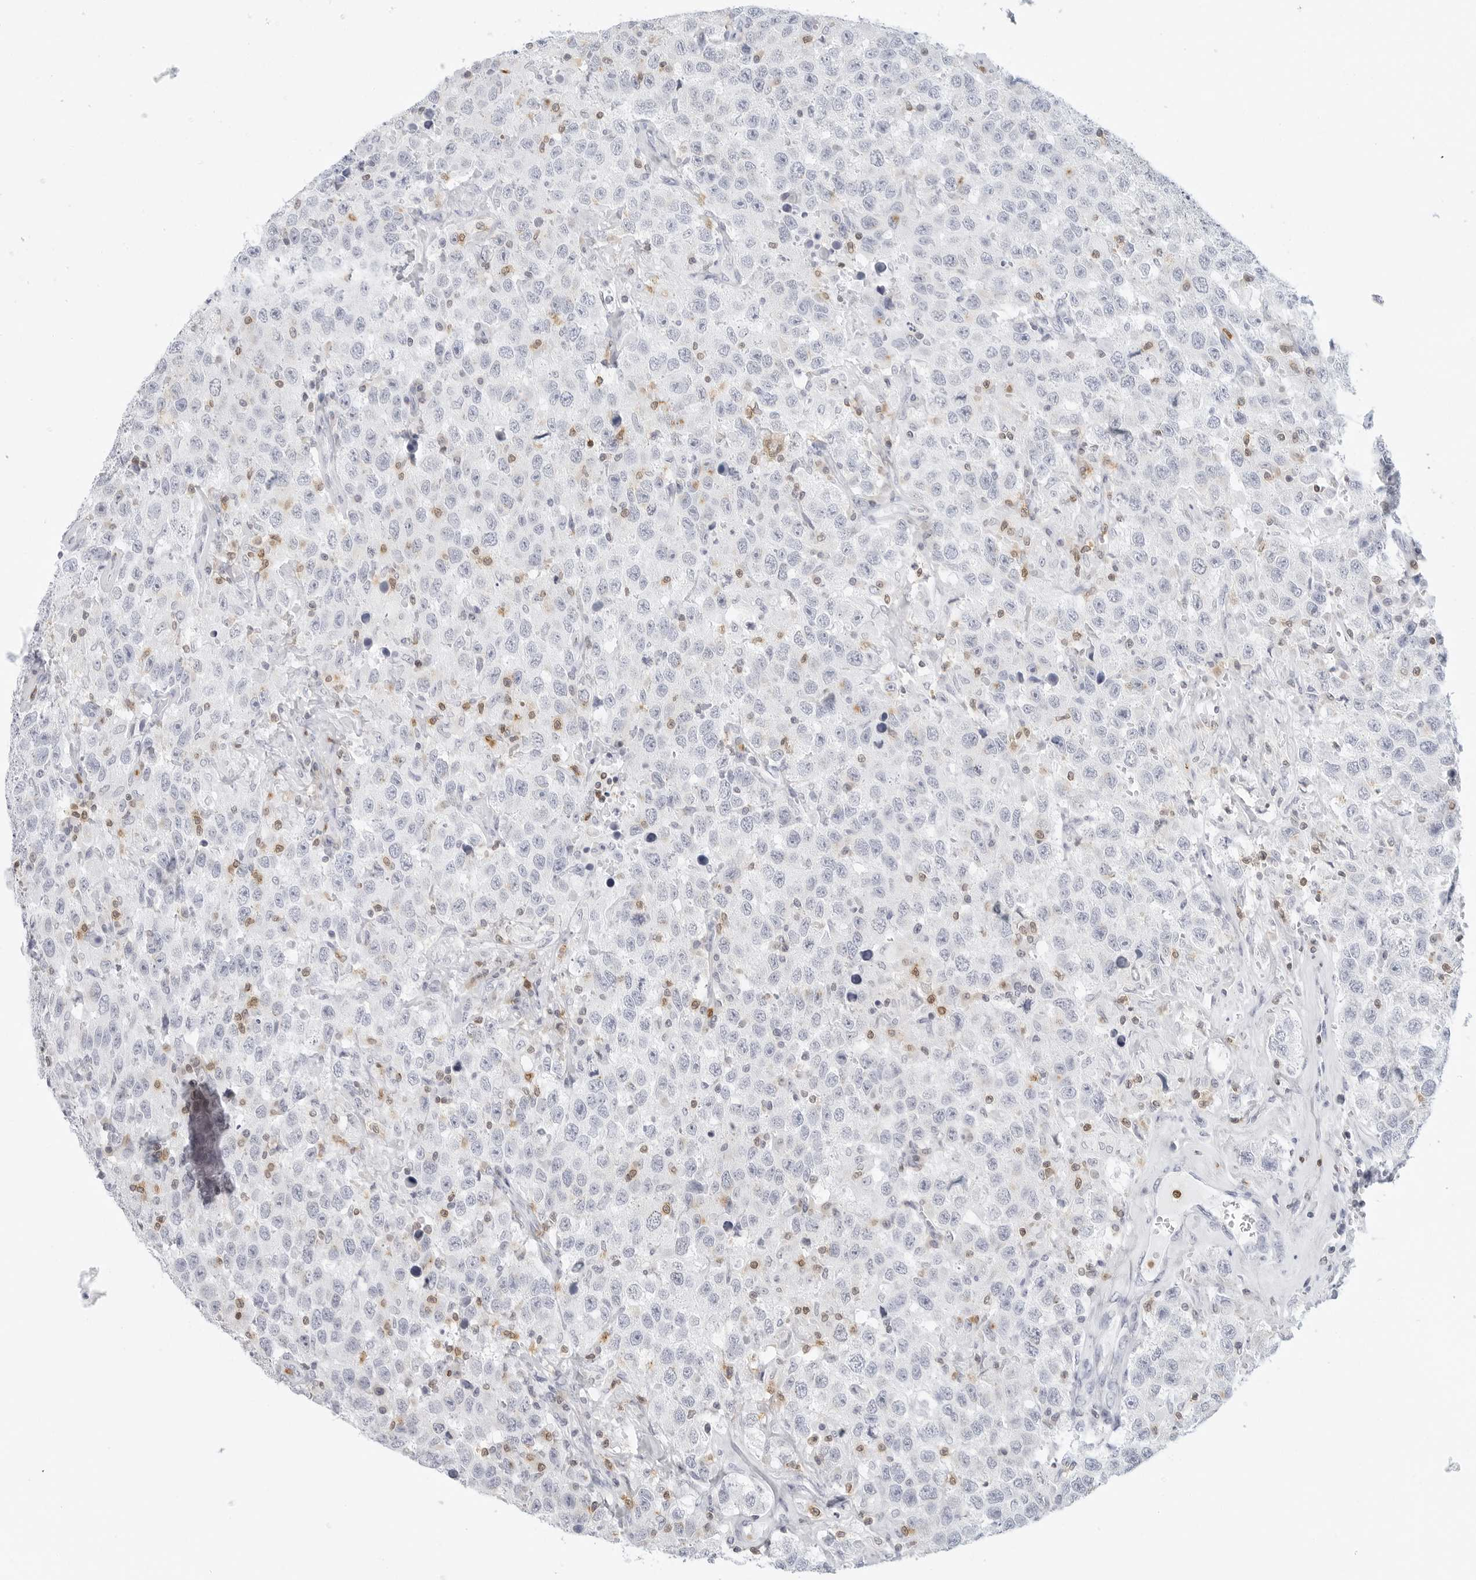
{"staining": {"intensity": "negative", "quantity": "none", "location": "none"}, "tissue": "testis cancer", "cell_type": "Tumor cells", "image_type": "cancer", "snomed": [{"axis": "morphology", "description": "Seminoma, NOS"}, {"axis": "topography", "description": "Testis"}], "caption": "Testis cancer (seminoma) was stained to show a protein in brown. There is no significant positivity in tumor cells. (Brightfield microscopy of DAB IHC at high magnification).", "gene": "SLC9A3R1", "patient": {"sex": "male", "age": 41}}